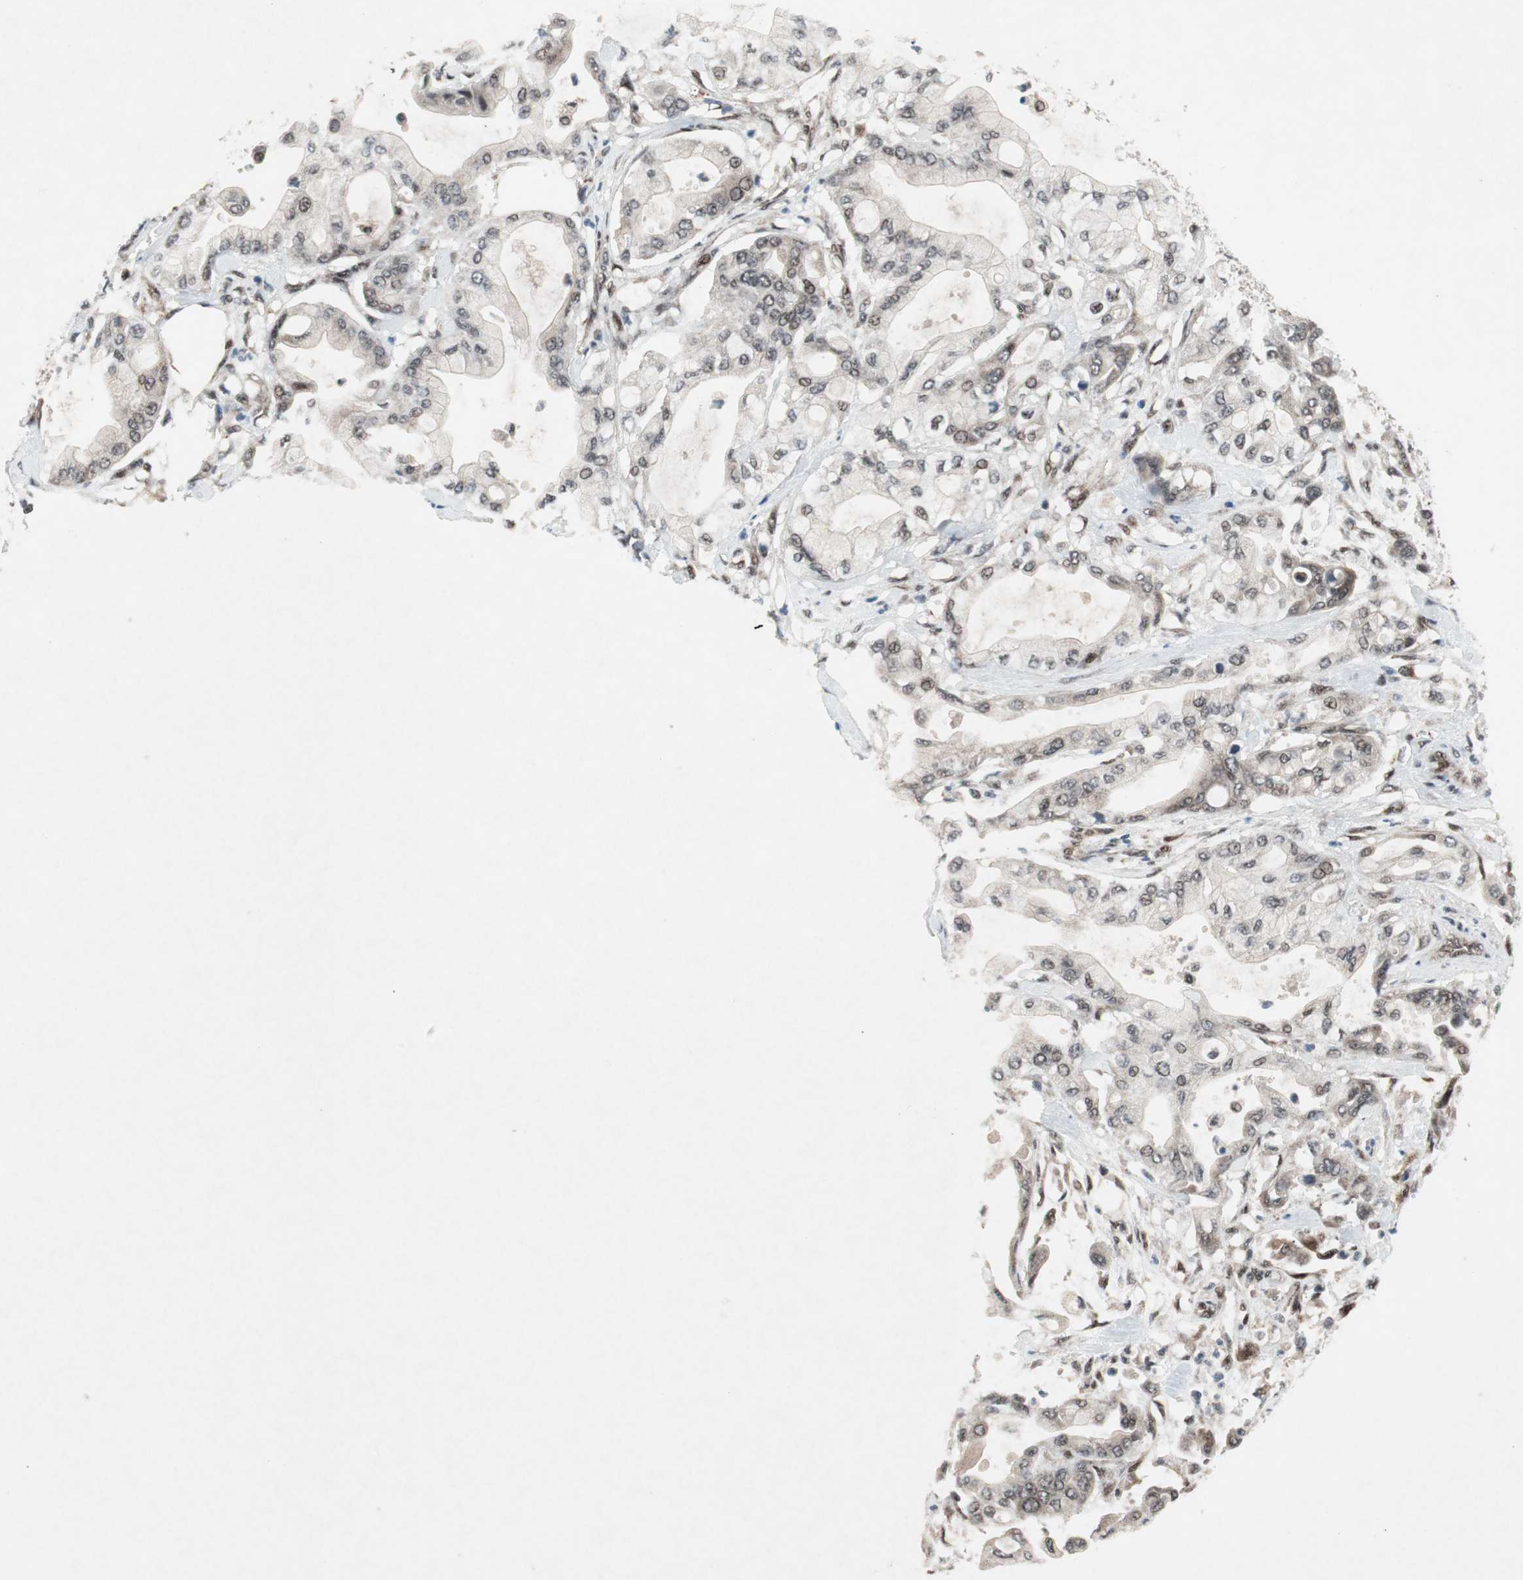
{"staining": {"intensity": "weak", "quantity": "25%-75%", "location": "nuclear"}, "tissue": "pancreatic cancer", "cell_type": "Tumor cells", "image_type": "cancer", "snomed": [{"axis": "morphology", "description": "Adenocarcinoma, NOS"}, {"axis": "morphology", "description": "Adenocarcinoma, metastatic, NOS"}, {"axis": "topography", "description": "Lymph node"}, {"axis": "topography", "description": "Pancreas"}, {"axis": "topography", "description": "Duodenum"}], "caption": "IHC staining of metastatic adenocarcinoma (pancreatic), which shows low levels of weak nuclear staining in approximately 25%-75% of tumor cells indicating weak nuclear protein expression. The staining was performed using DAB (3,3'-diaminobenzidine) (brown) for protein detection and nuclei were counterstained in hematoxylin (blue).", "gene": "TCF12", "patient": {"sex": "female", "age": 64}}